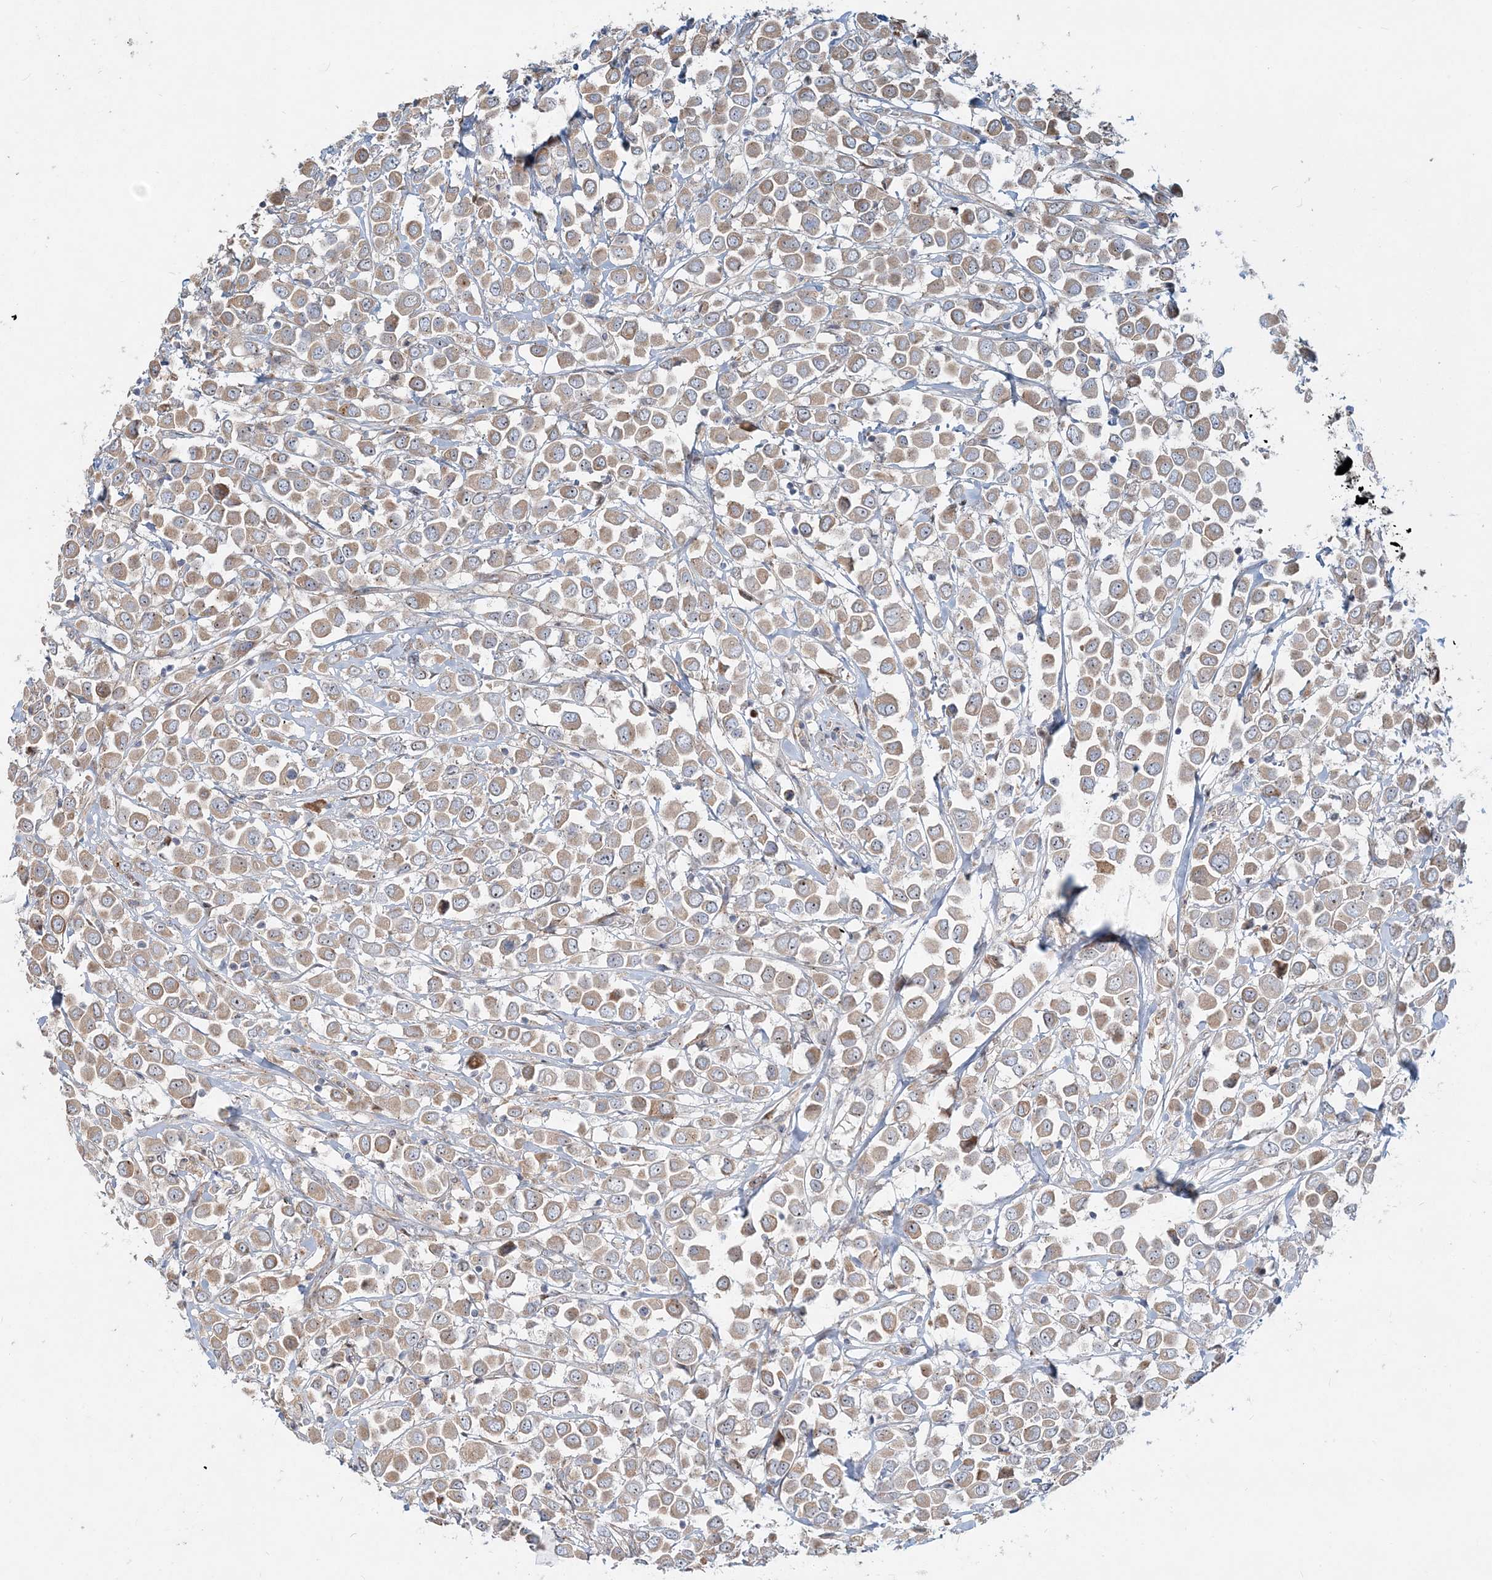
{"staining": {"intensity": "moderate", "quantity": "25%-75%", "location": "cytoplasmic/membranous"}, "tissue": "breast cancer", "cell_type": "Tumor cells", "image_type": "cancer", "snomed": [{"axis": "morphology", "description": "Duct carcinoma"}, {"axis": "topography", "description": "Breast"}], "caption": "A brown stain labels moderate cytoplasmic/membranous positivity of a protein in infiltrating ductal carcinoma (breast) tumor cells. Using DAB (3,3'-diaminobenzidine) (brown) and hematoxylin (blue) stains, captured at high magnification using brightfield microscopy.", "gene": "CXXC5", "patient": {"sex": "female", "age": 61}}